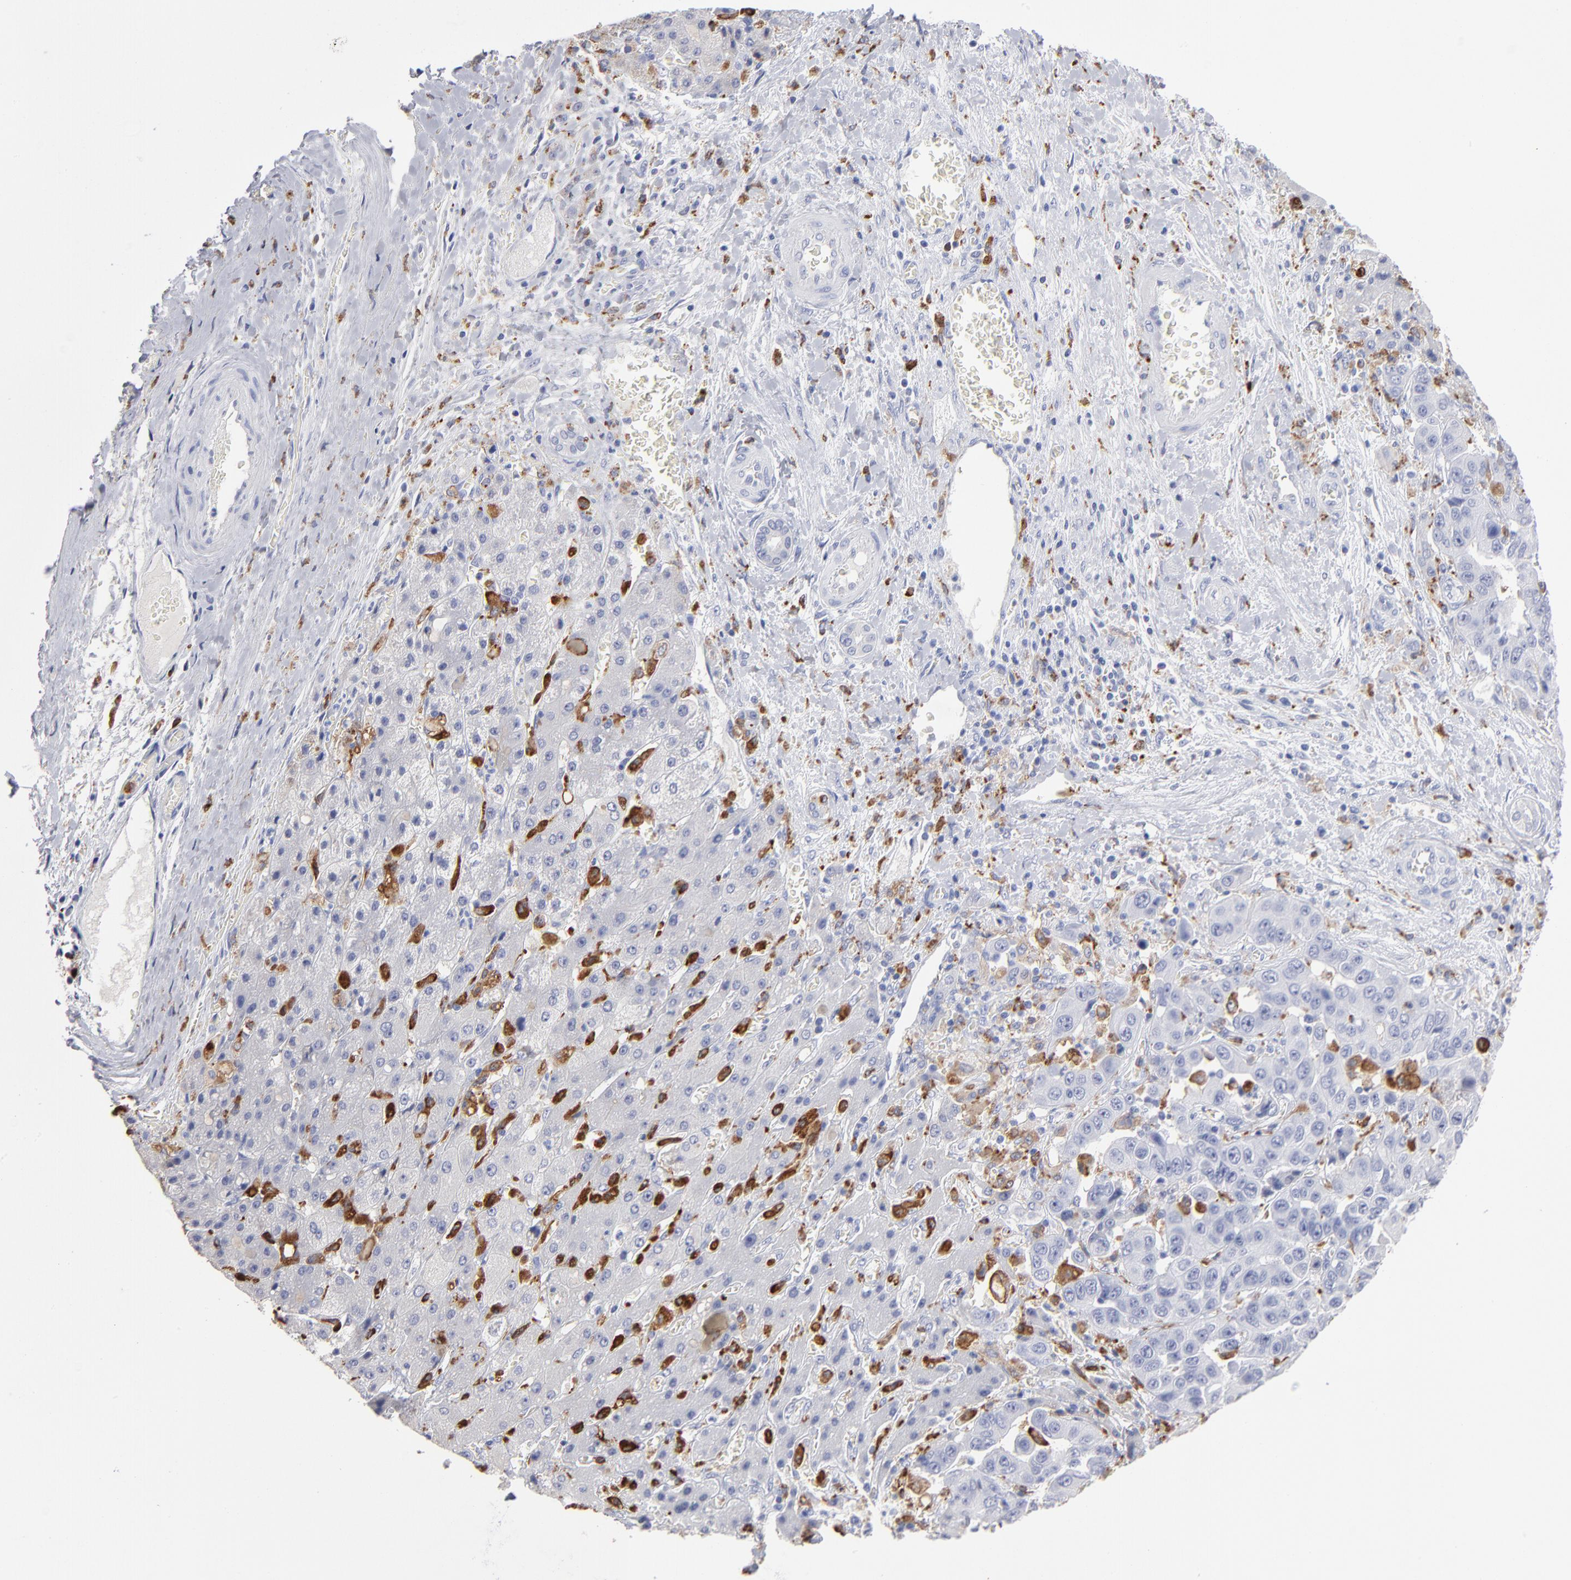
{"staining": {"intensity": "negative", "quantity": "none", "location": "none"}, "tissue": "liver cancer", "cell_type": "Tumor cells", "image_type": "cancer", "snomed": [{"axis": "morphology", "description": "Cholangiocarcinoma"}, {"axis": "topography", "description": "Liver"}], "caption": "This histopathology image is of liver cancer stained with IHC to label a protein in brown with the nuclei are counter-stained blue. There is no staining in tumor cells.", "gene": "CD180", "patient": {"sex": "female", "age": 52}}